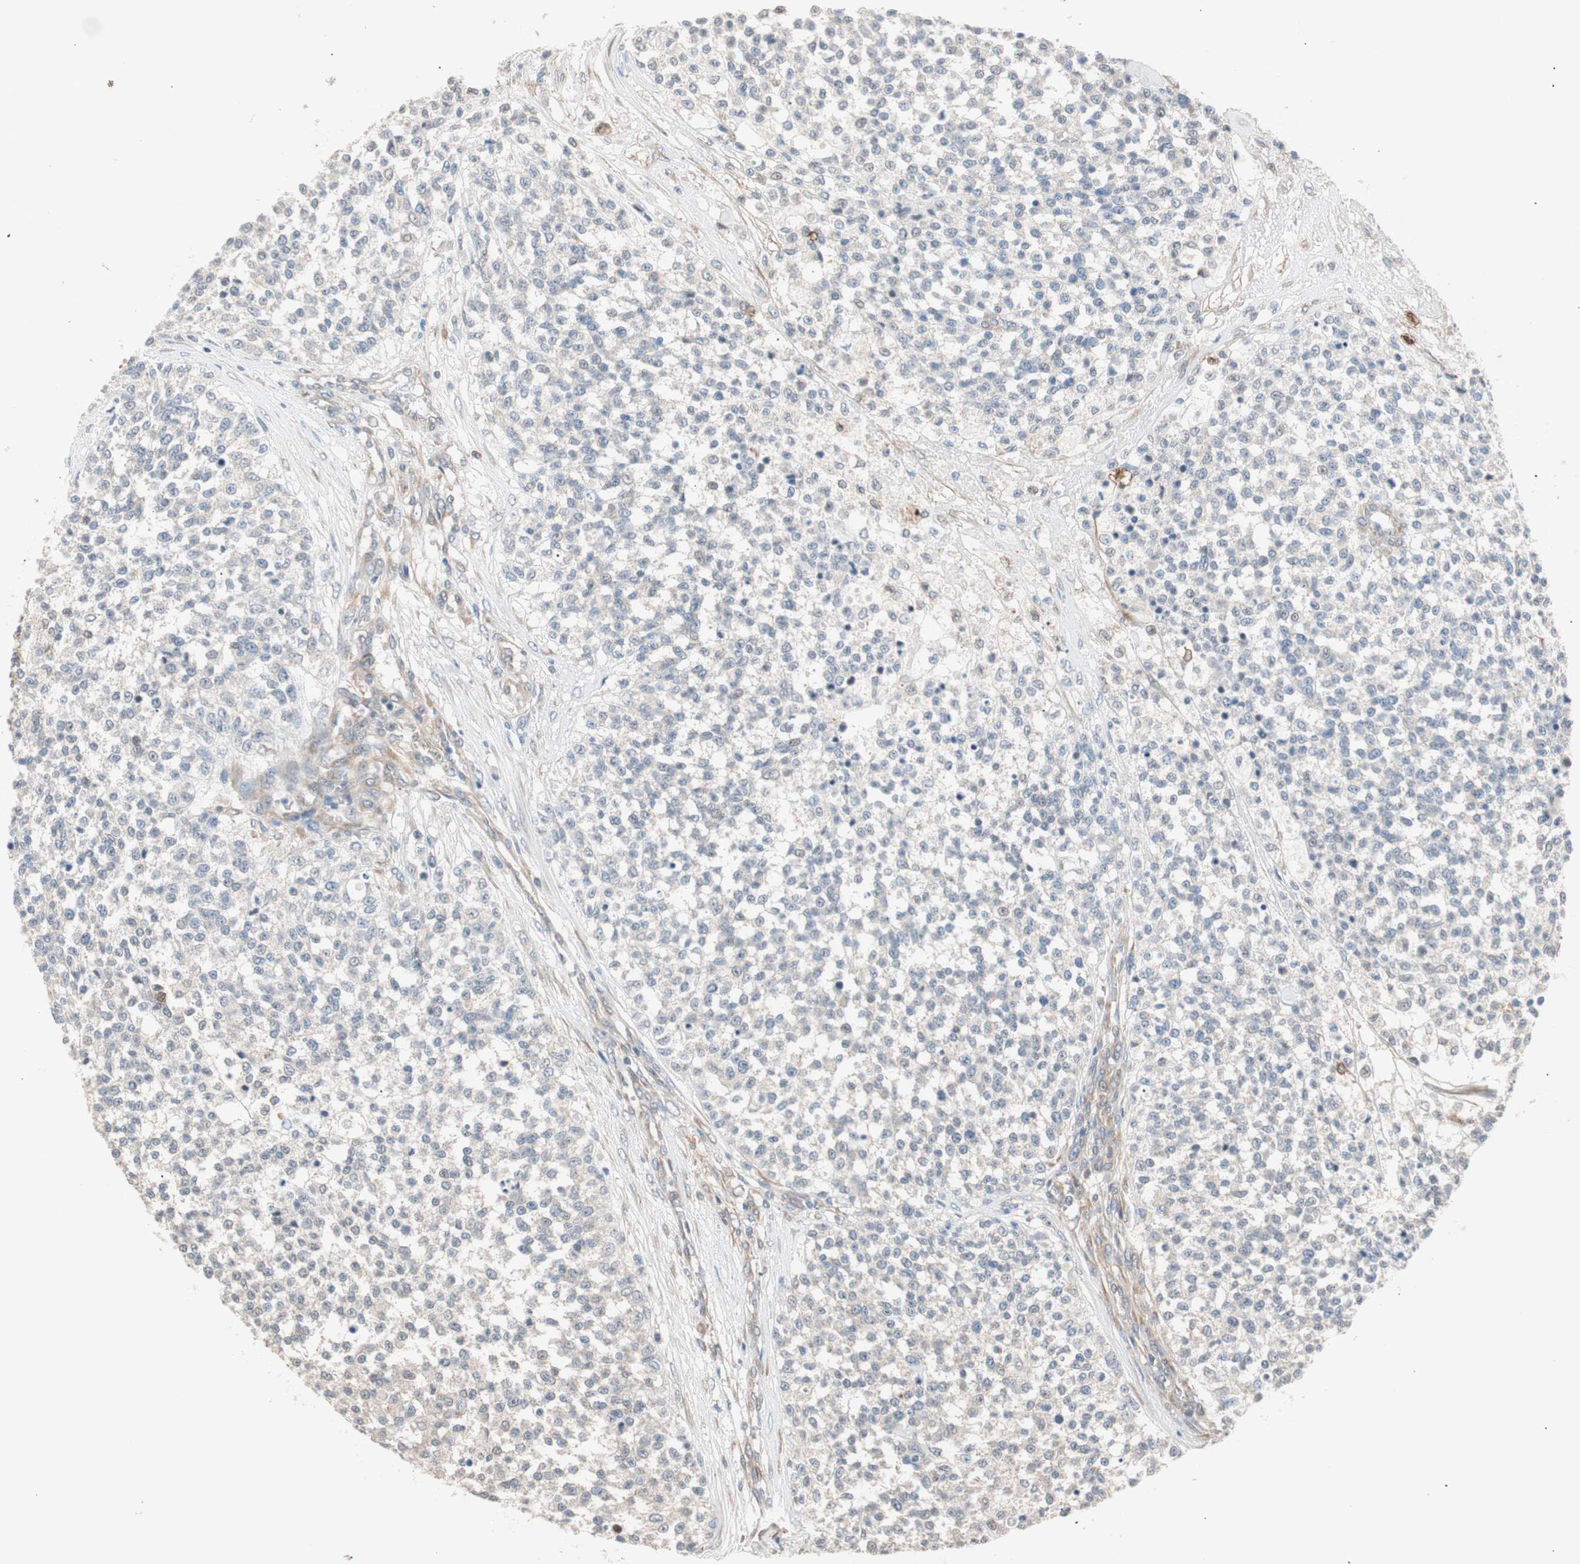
{"staining": {"intensity": "negative", "quantity": "none", "location": "none"}, "tissue": "testis cancer", "cell_type": "Tumor cells", "image_type": "cancer", "snomed": [{"axis": "morphology", "description": "Seminoma, NOS"}, {"axis": "topography", "description": "Testis"}], "caption": "This is a micrograph of immunohistochemistry staining of testis cancer (seminoma), which shows no expression in tumor cells.", "gene": "SMG1", "patient": {"sex": "male", "age": 59}}